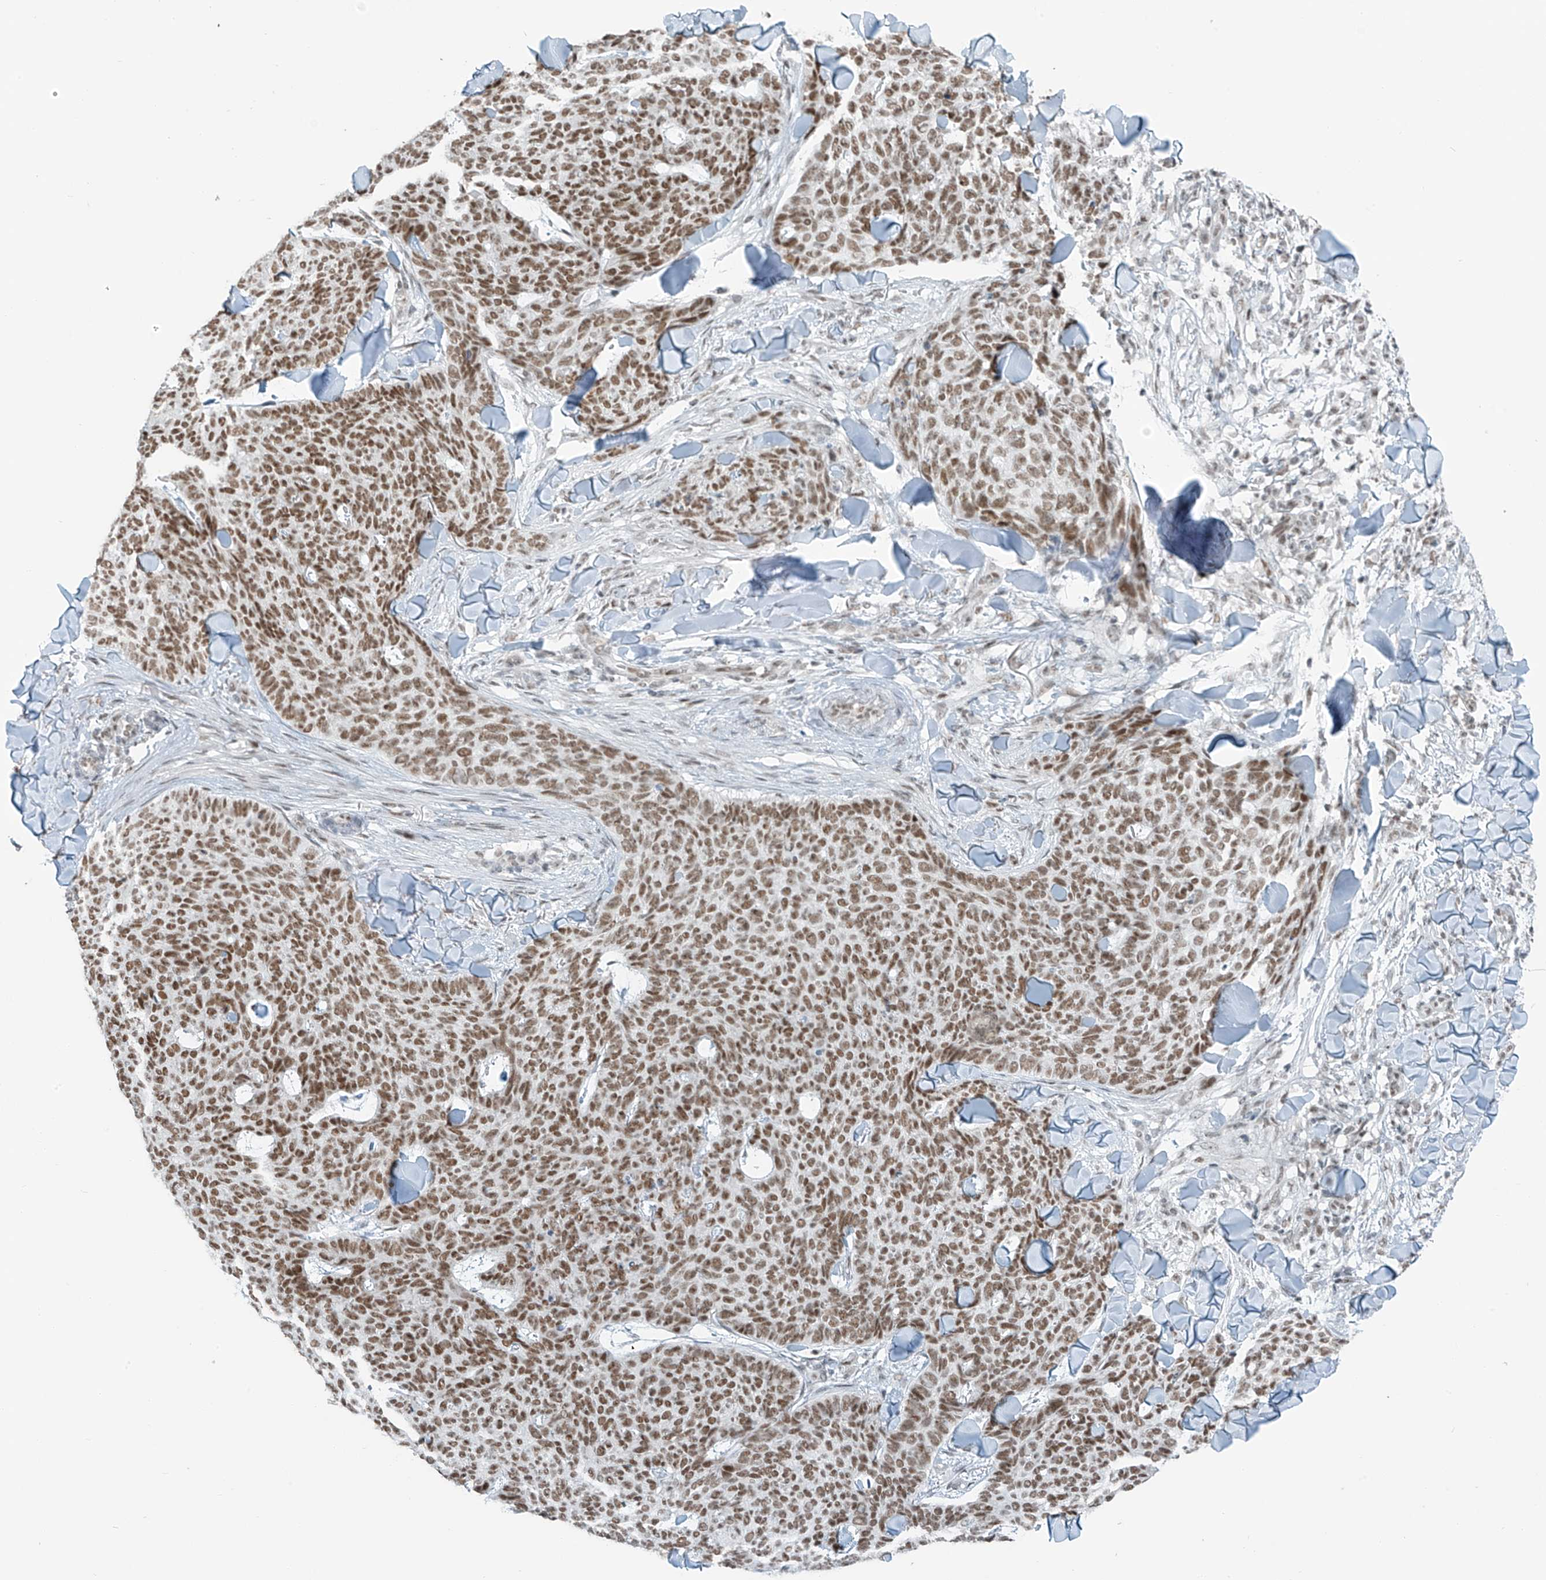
{"staining": {"intensity": "moderate", "quantity": ">75%", "location": "nuclear"}, "tissue": "skin cancer", "cell_type": "Tumor cells", "image_type": "cancer", "snomed": [{"axis": "morphology", "description": "Normal tissue, NOS"}, {"axis": "morphology", "description": "Basal cell carcinoma"}, {"axis": "topography", "description": "Skin"}], "caption": "The image shows staining of skin basal cell carcinoma, revealing moderate nuclear protein positivity (brown color) within tumor cells. The staining is performed using DAB (3,3'-diaminobenzidine) brown chromogen to label protein expression. The nuclei are counter-stained blue using hematoxylin.", "gene": "WRNIP1", "patient": {"sex": "male", "age": 50}}